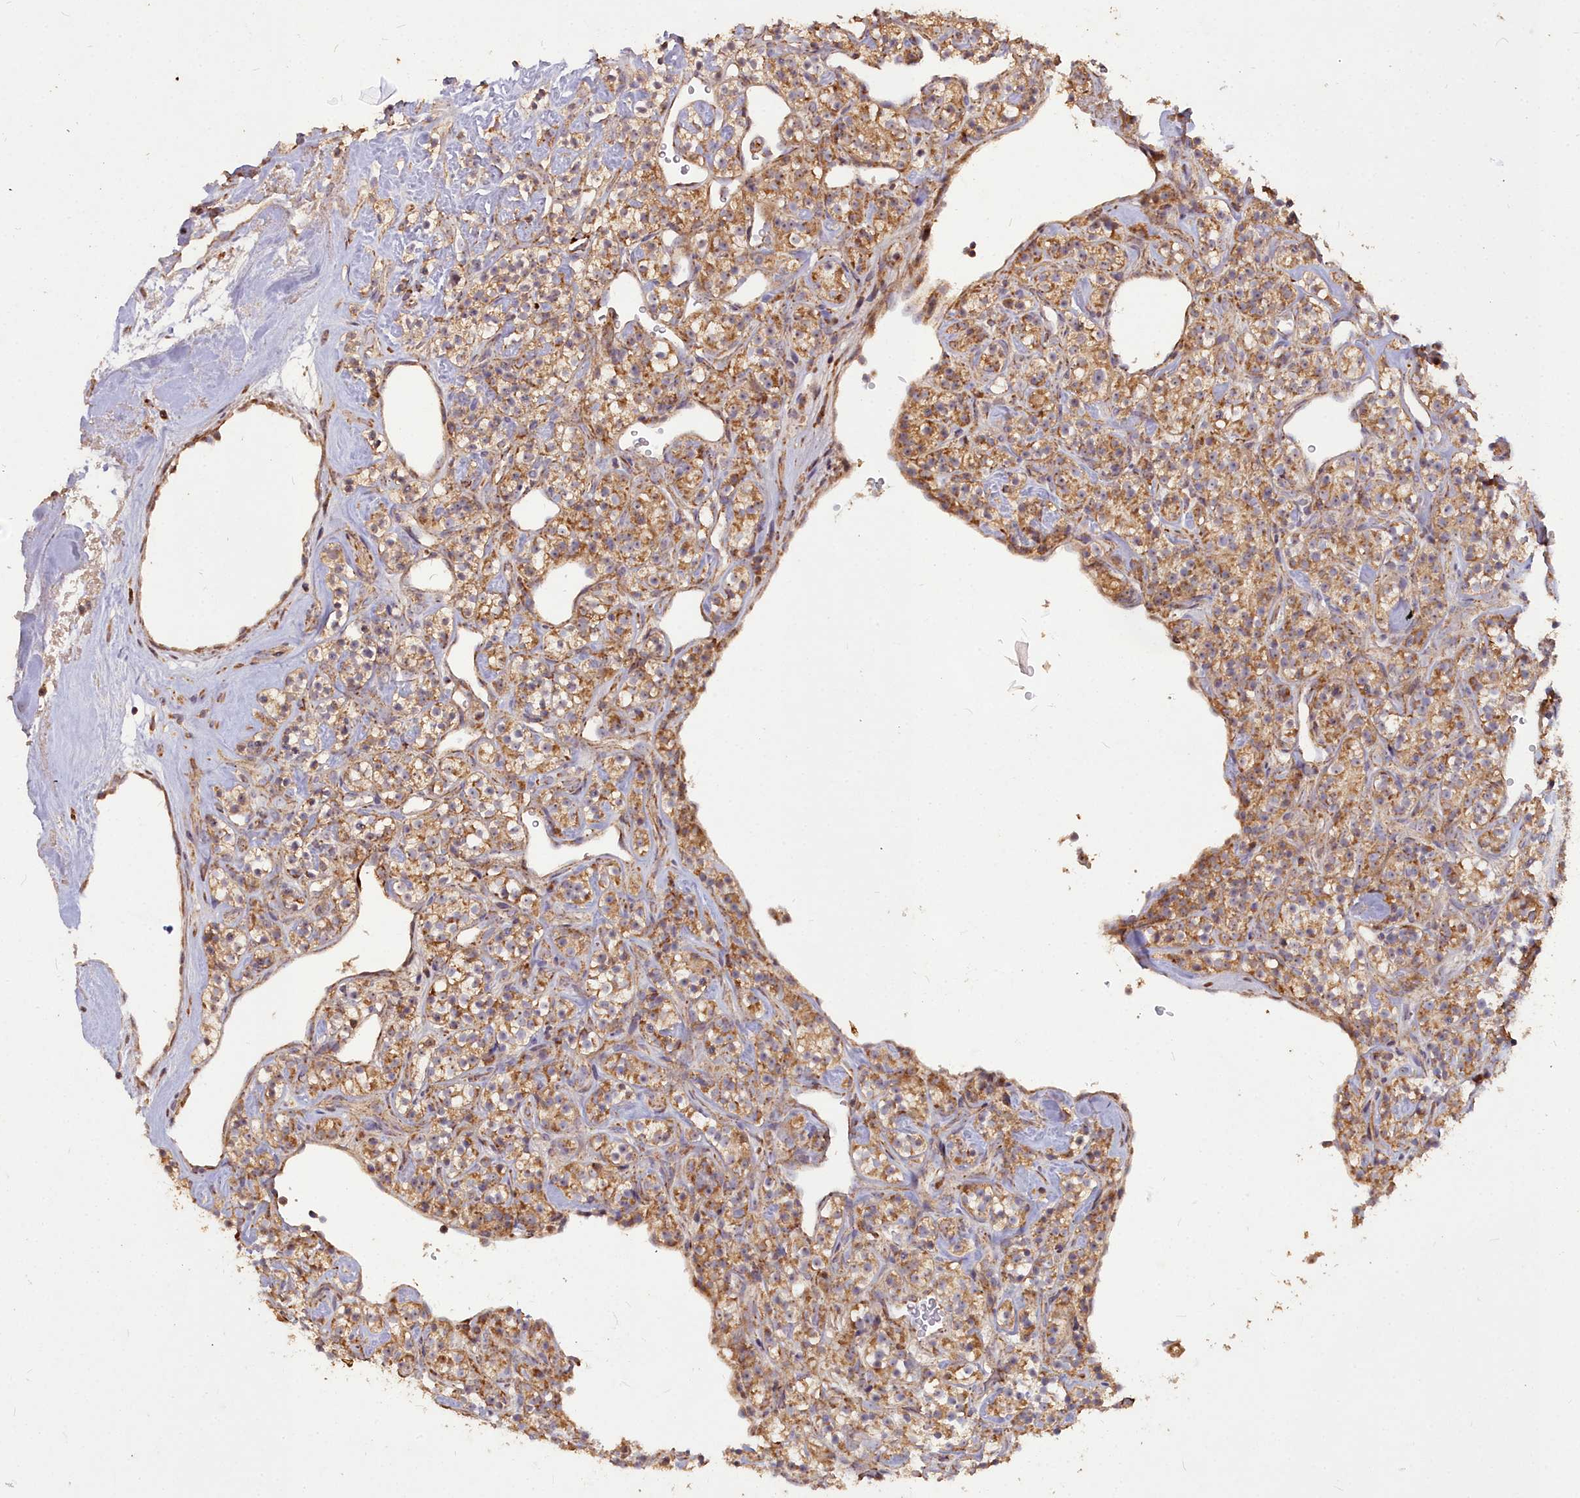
{"staining": {"intensity": "moderate", "quantity": ">75%", "location": "cytoplasmic/membranous"}, "tissue": "renal cancer", "cell_type": "Tumor cells", "image_type": "cancer", "snomed": [{"axis": "morphology", "description": "Adenocarcinoma, NOS"}, {"axis": "topography", "description": "Kidney"}], "caption": "Immunohistochemistry of human renal adenocarcinoma exhibits medium levels of moderate cytoplasmic/membranous staining in approximately >75% of tumor cells.", "gene": "COX11", "patient": {"sex": "male", "age": 77}}